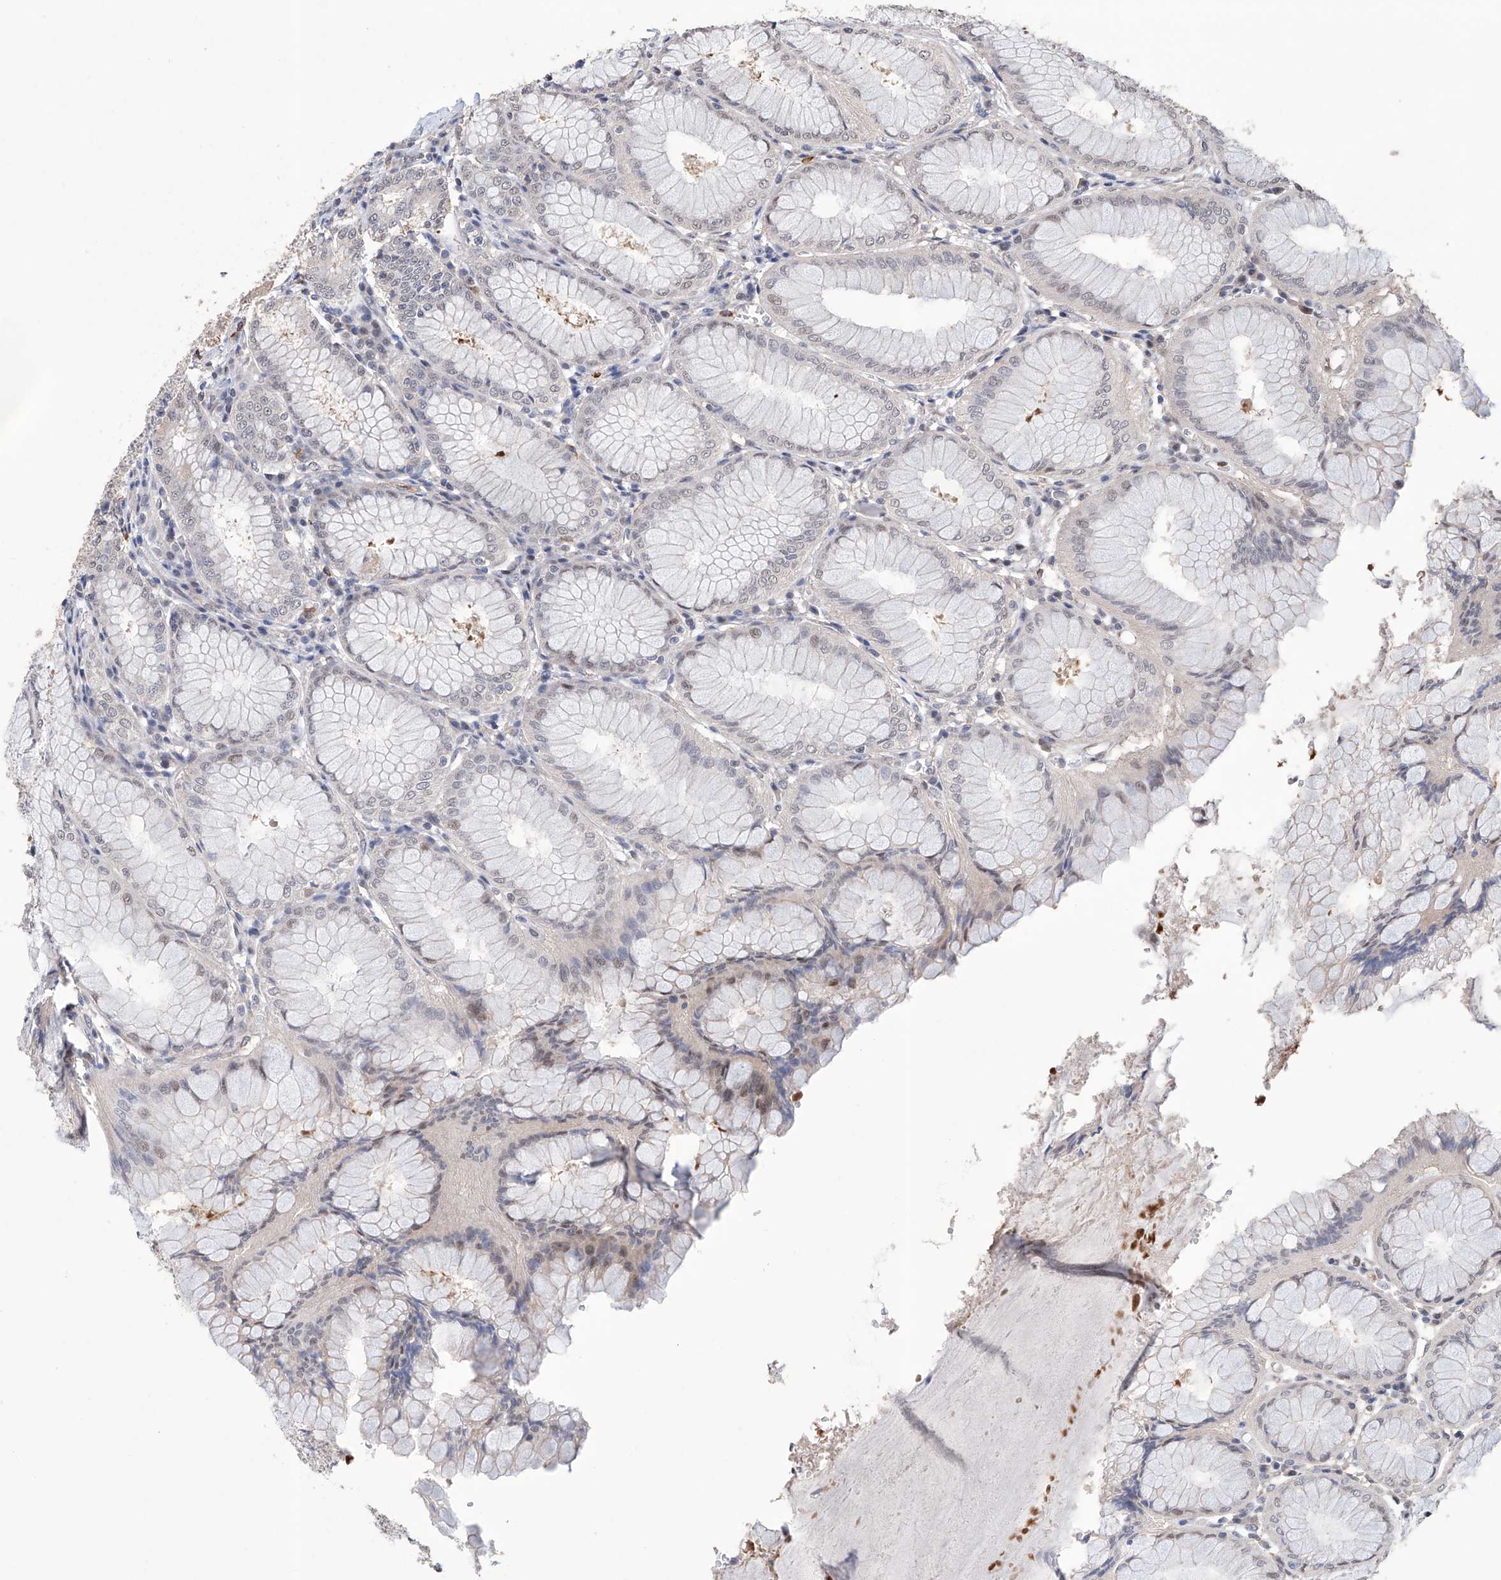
{"staining": {"intensity": "weak", "quantity": "<25%", "location": "nuclear"}, "tissue": "stomach", "cell_type": "Glandular cells", "image_type": "normal", "snomed": [{"axis": "morphology", "description": "Normal tissue, NOS"}, {"axis": "topography", "description": "Stomach, lower"}], "caption": "IHC photomicrograph of normal human stomach stained for a protein (brown), which reveals no positivity in glandular cells.", "gene": "AFG1L", "patient": {"sex": "female", "age": 56}}